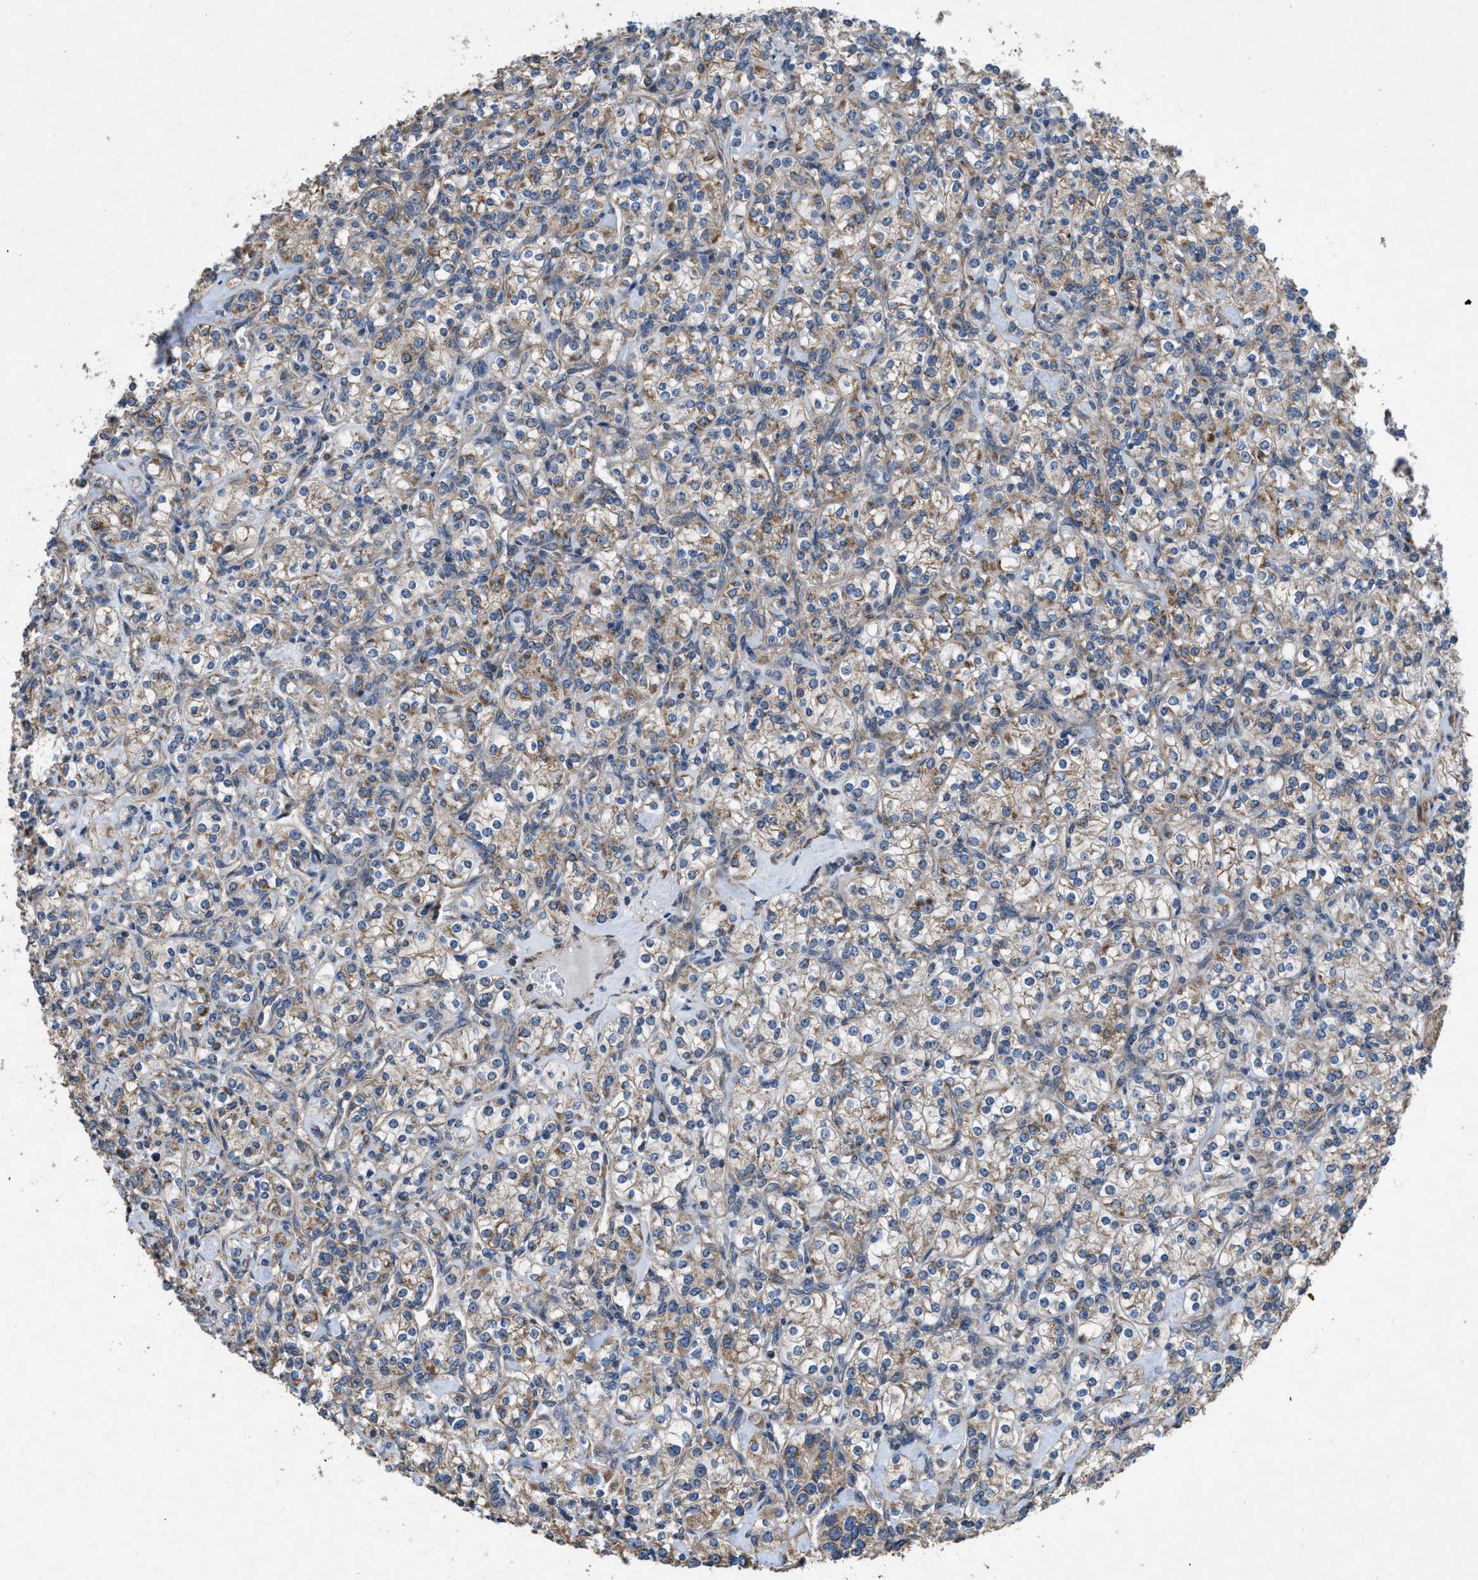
{"staining": {"intensity": "moderate", "quantity": "25%-75%", "location": "cytoplasmic/membranous"}, "tissue": "renal cancer", "cell_type": "Tumor cells", "image_type": "cancer", "snomed": [{"axis": "morphology", "description": "Adenocarcinoma, NOS"}, {"axis": "topography", "description": "Kidney"}], "caption": "An image showing moderate cytoplasmic/membranous expression in about 25%-75% of tumor cells in renal cancer (adenocarcinoma), as visualized by brown immunohistochemical staining.", "gene": "ARL6", "patient": {"sex": "male", "age": 77}}